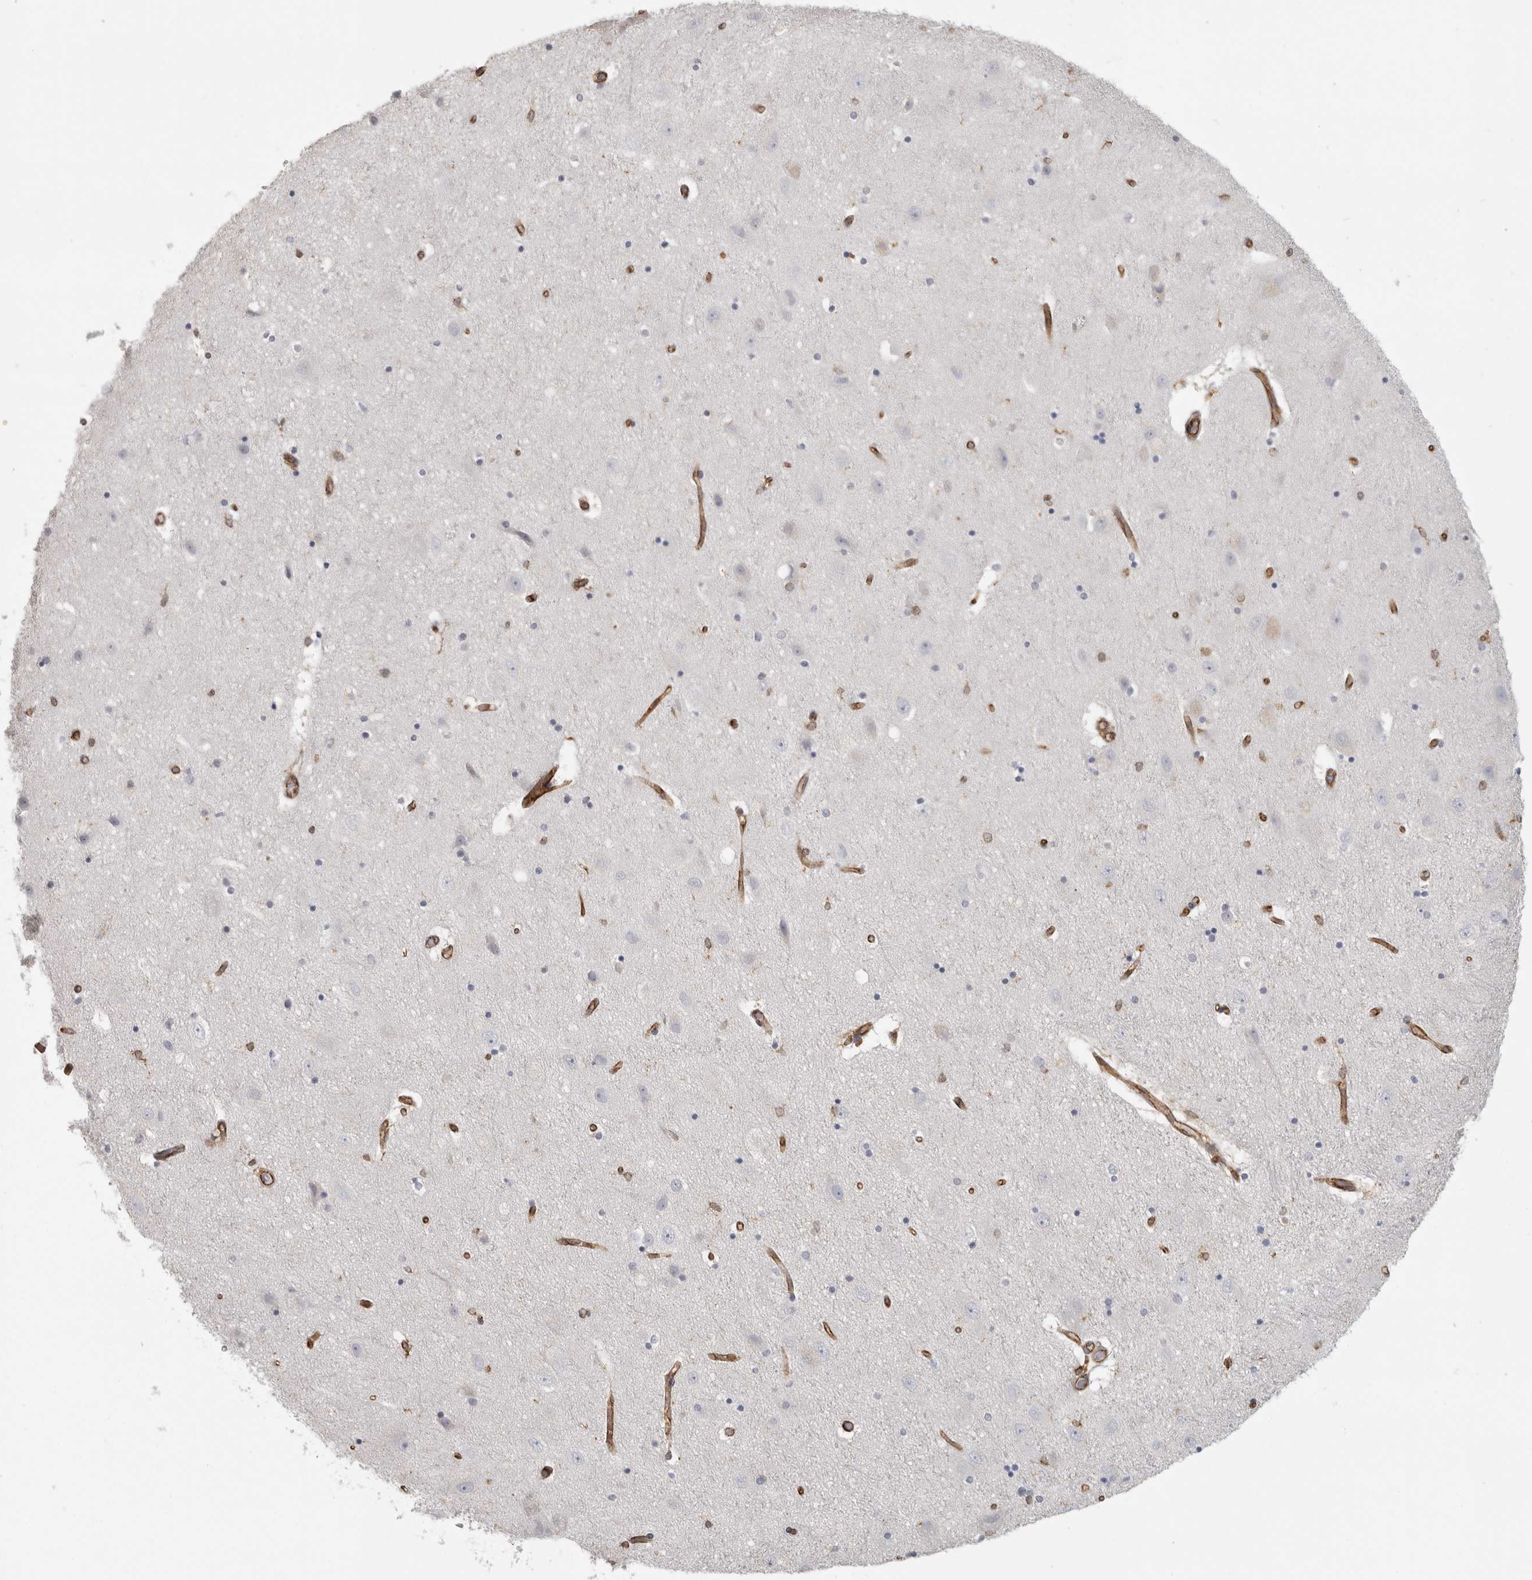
{"staining": {"intensity": "negative", "quantity": "none", "location": "none"}, "tissue": "hippocampus", "cell_type": "Glial cells", "image_type": "normal", "snomed": [{"axis": "morphology", "description": "Normal tissue, NOS"}, {"axis": "topography", "description": "Hippocampus"}], "caption": "Protein analysis of benign hippocampus demonstrates no significant staining in glial cells.", "gene": "HLA", "patient": {"sex": "female", "age": 54}}